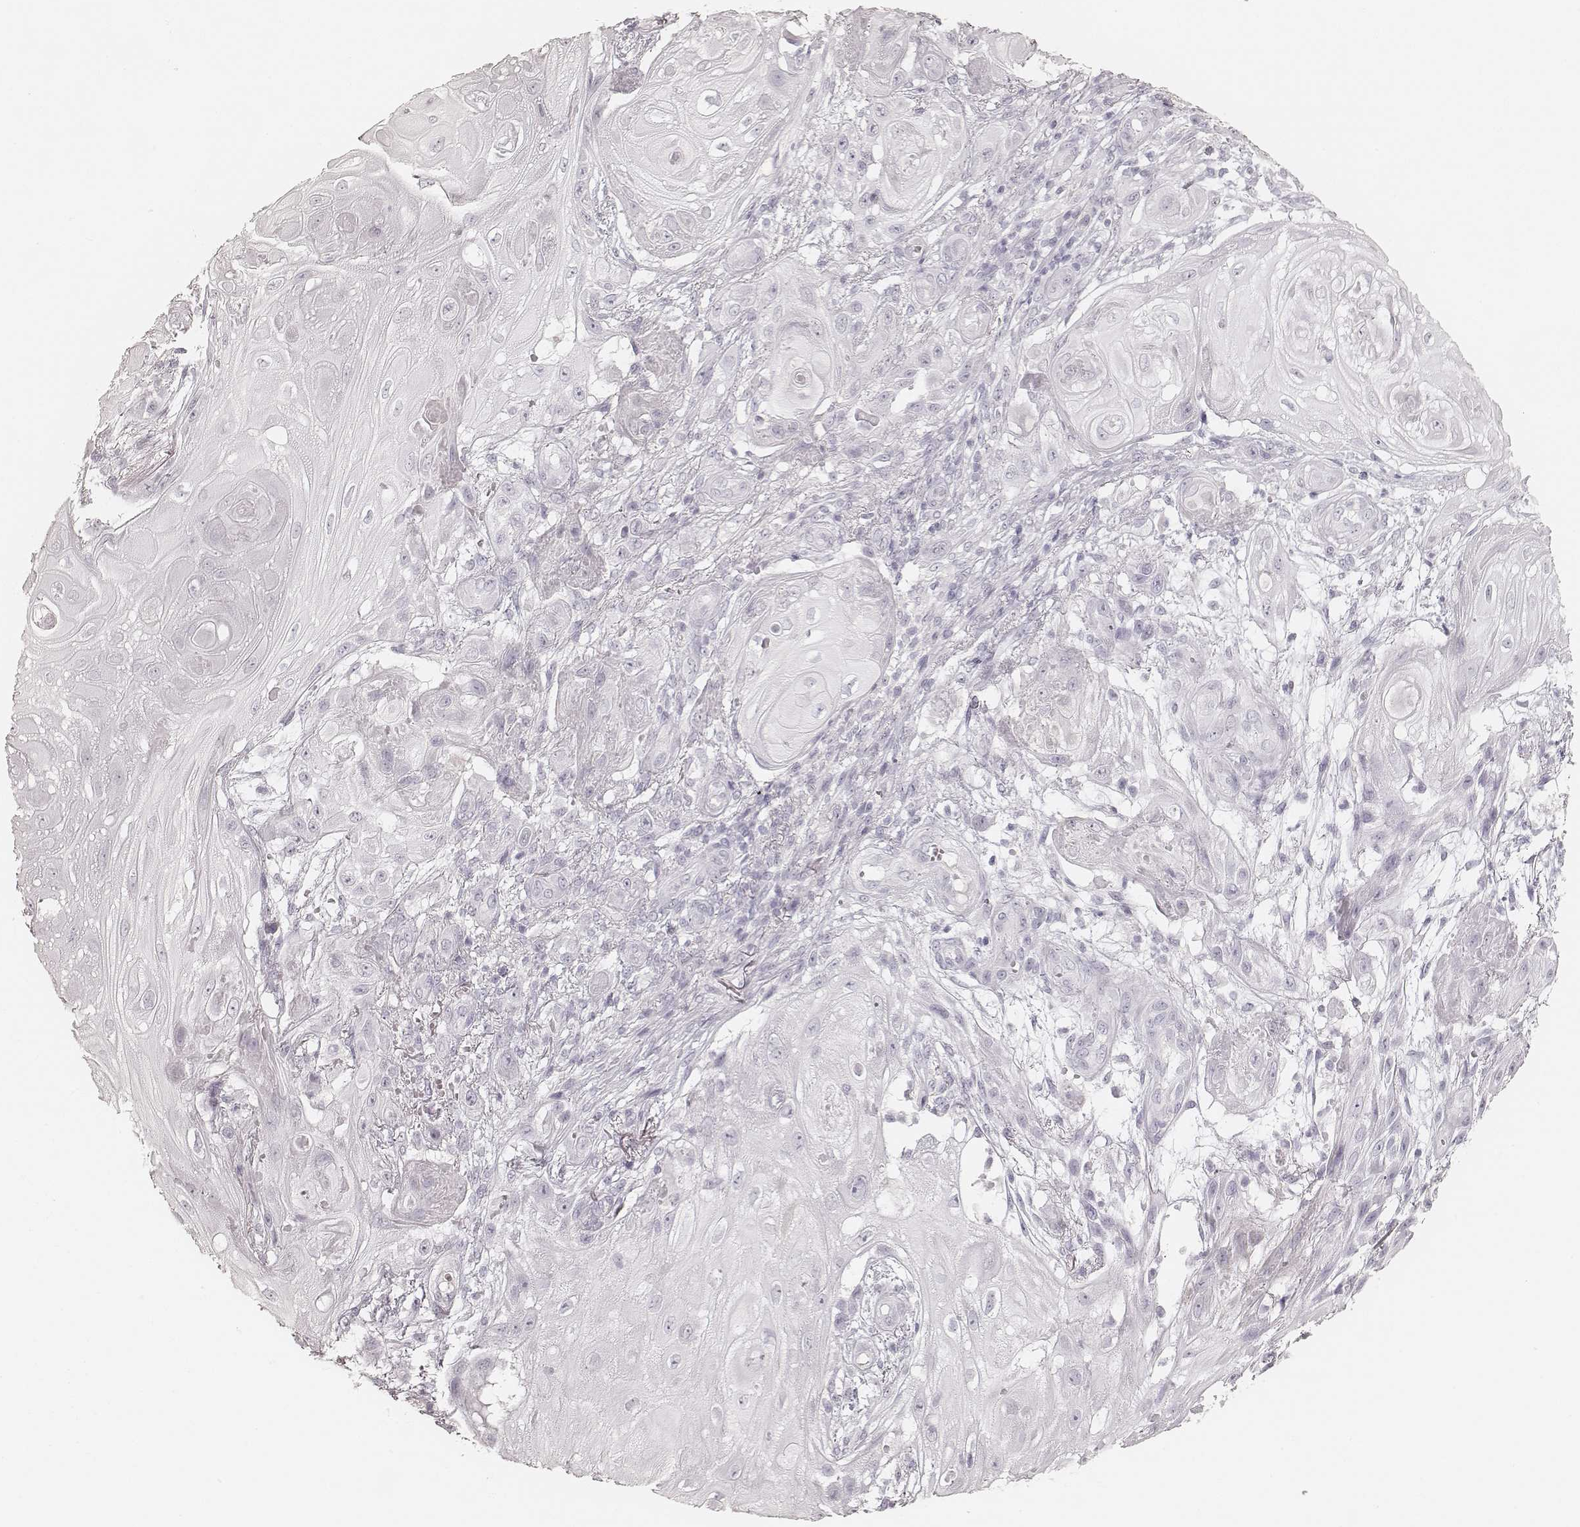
{"staining": {"intensity": "negative", "quantity": "none", "location": "none"}, "tissue": "skin cancer", "cell_type": "Tumor cells", "image_type": "cancer", "snomed": [{"axis": "morphology", "description": "Squamous cell carcinoma, NOS"}, {"axis": "topography", "description": "Skin"}], "caption": "Immunohistochemistry image of neoplastic tissue: skin squamous cell carcinoma stained with DAB (3,3'-diaminobenzidine) exhibits no significant protein expression in tumor cells.", "gene": "KRT31", "patient": {"sex": "male", "age": 62}}